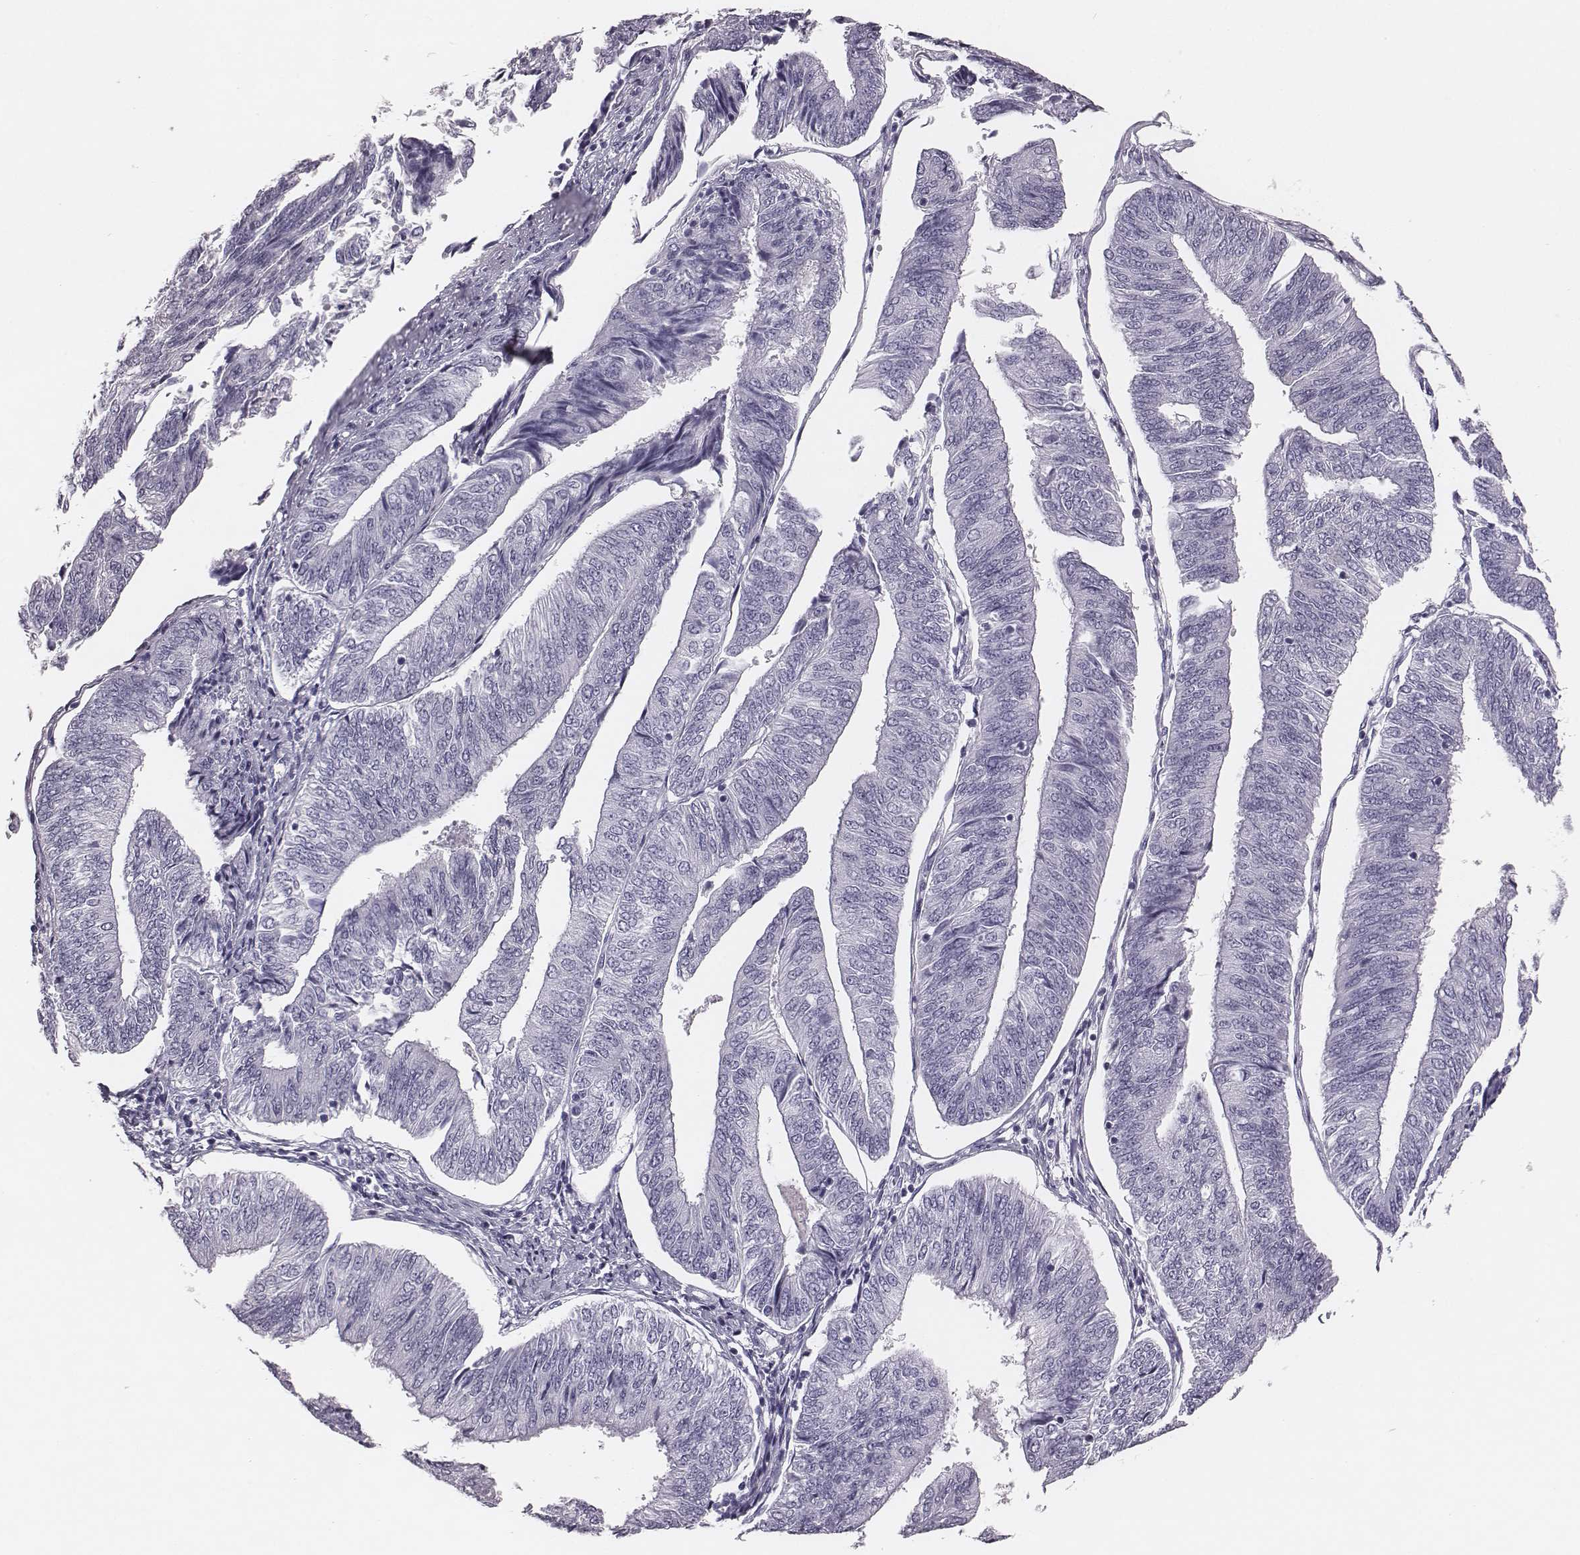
{"staining": {"intensity": "negative", "quantity": "none", "location": "none"}, "tissue": "endometrial cancer", "cell_type": "Tumor cells", "image_type": "cancer", "snomed": [{"axis": "morphology", "description": "Adenocarcinoma, NOS"}, {"axis": "topography", "description": "Endometrium"}], "caption": "Protein analysis of endometrial cancer shows no significant positivity in tumor cells.", "gene": "CSH1", "patient": {"sex": "female", "age": 58}}